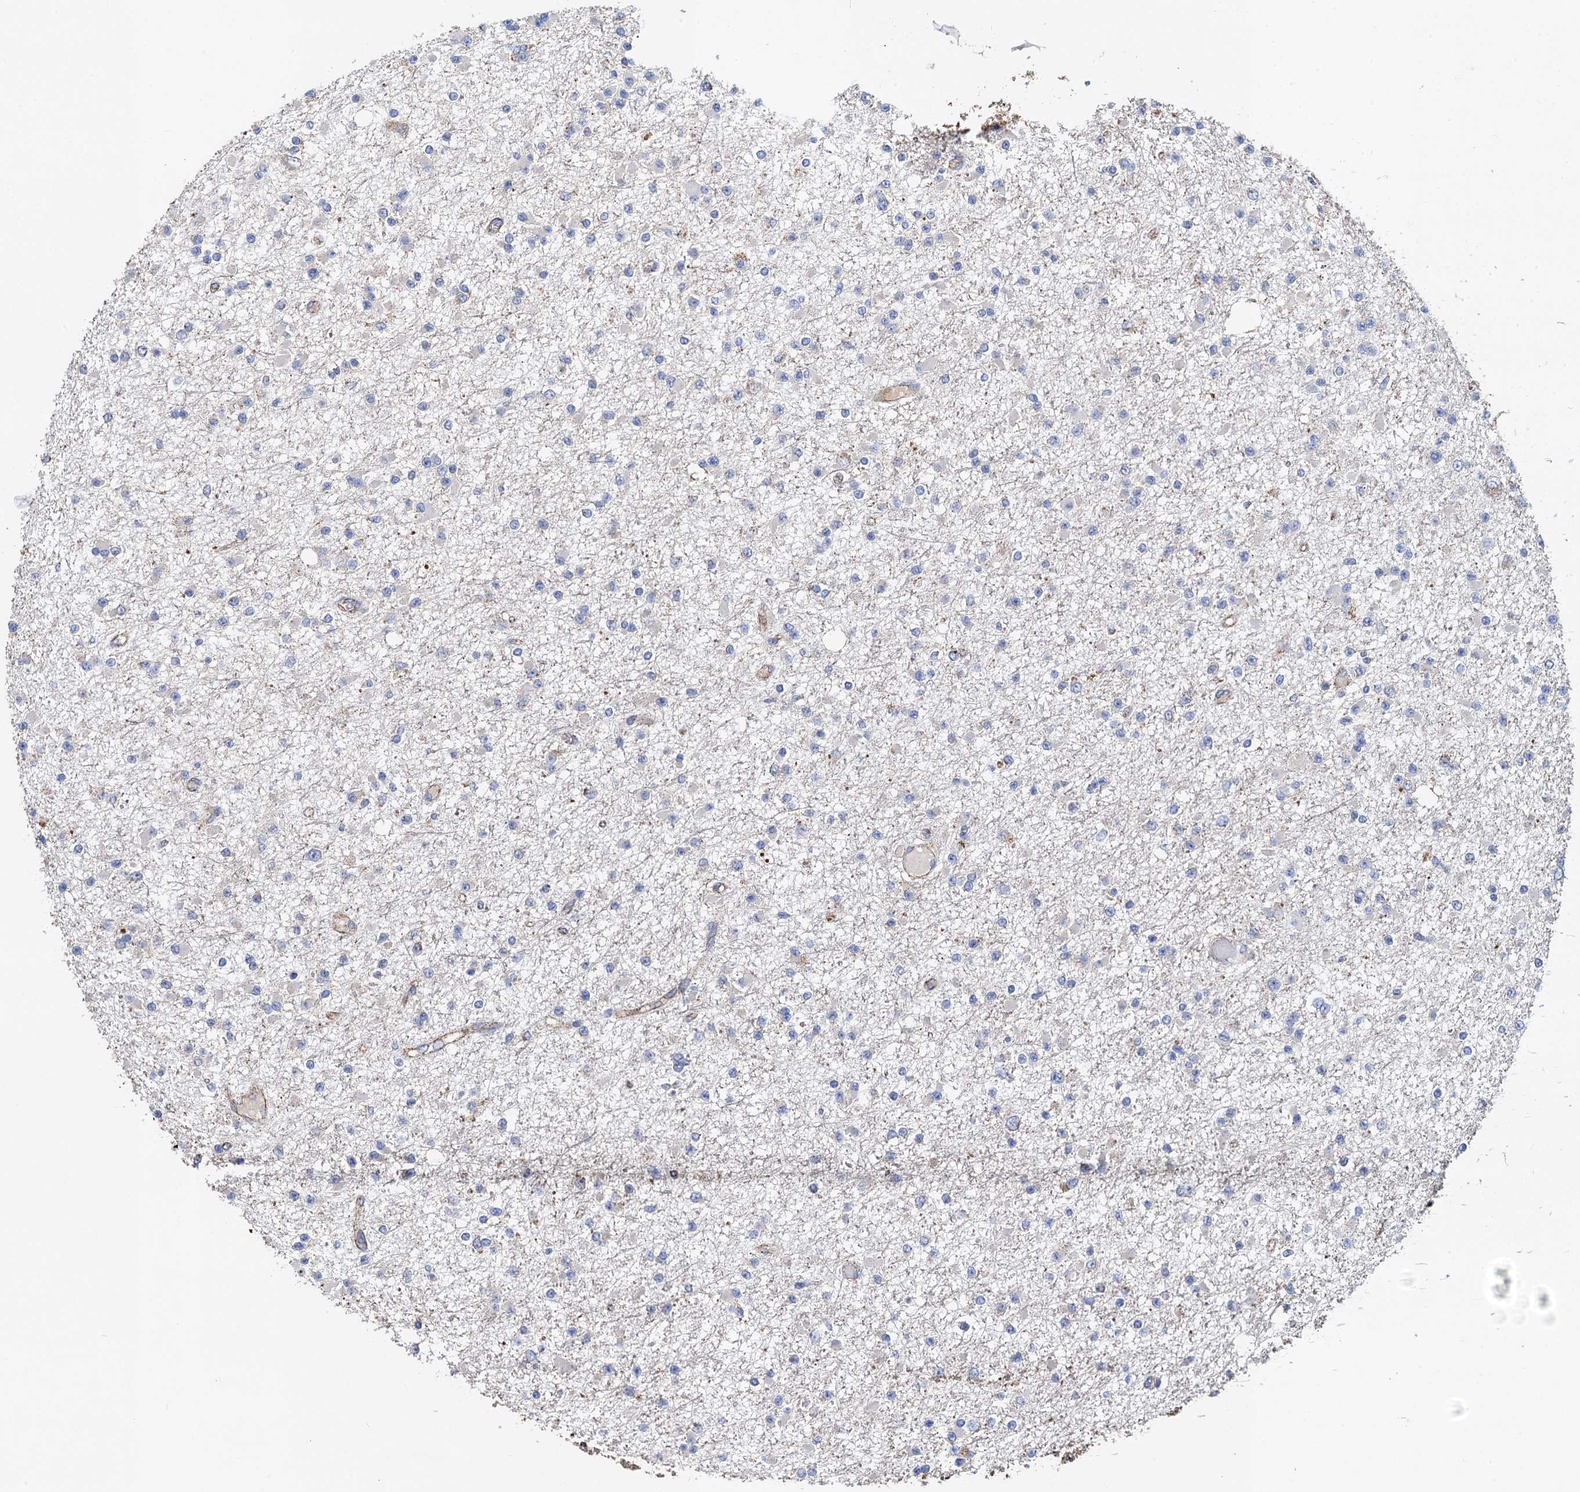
{"staining": {"intensity": "negative", "quantity": "none", "location": "none"}, "tissue": "glioma", "cell_type": "Tumor cells", "image_type": "cancer", "snomed": [{"axis": "morphology", "description": "Glioma, malignant, Low grade"}, {"axis": "topography", "description": "Brain"}], "caption": "There is no significant expression in tumor cells of glioma.", "gene": "DGLUCY", "patient": {"sex": "female", "age": 22}}